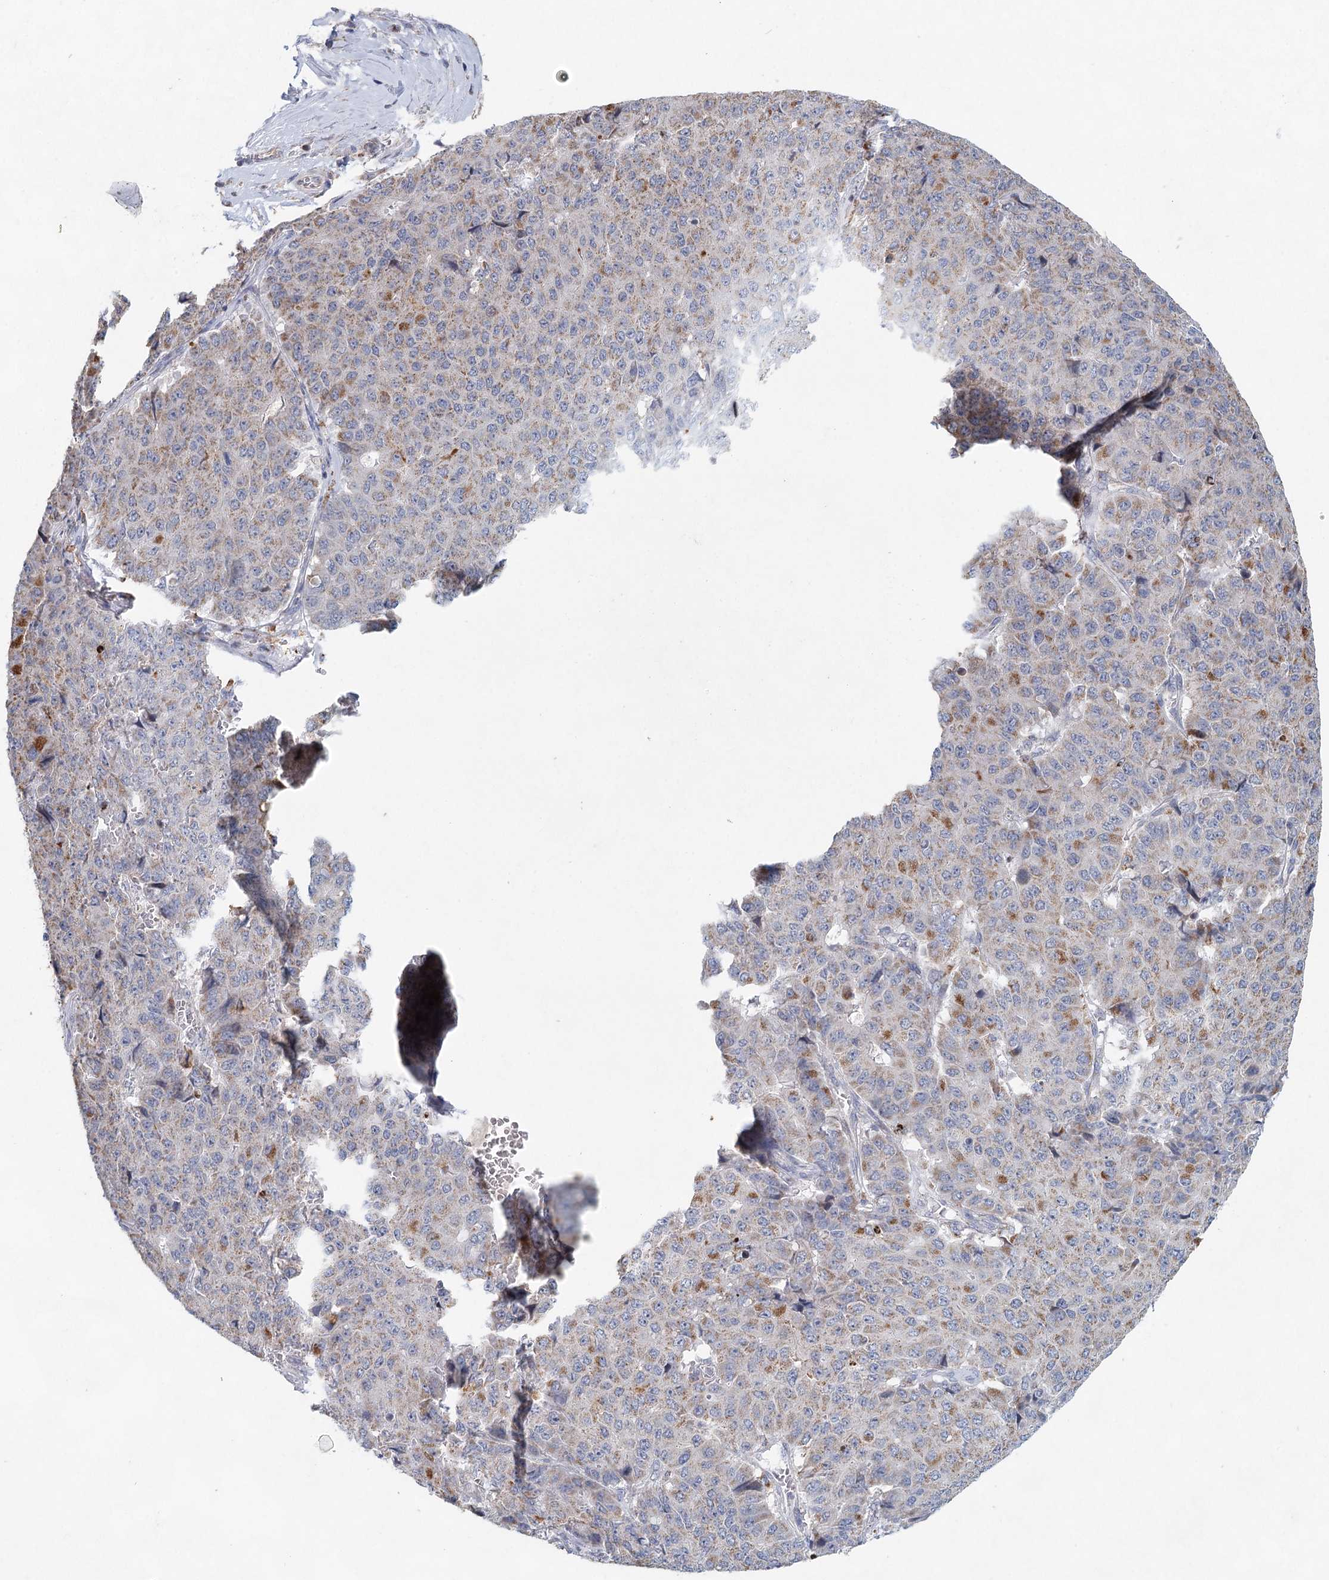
{"staining": {"intensity": "moderate", "quantity": "<25%", "location": "cytoplasmic/membranous"}, "tissue": "pancreatic cancer", "cell_type": "Tumor cells", "image_type": "cancer", "snomed": [{"axis": "morphology", "description": "Adenocarcinoma, NOS"}, {"axis": "topography", "description": "Pancreas"}], "caption": "Immunohistochemical staining of human pancreatic cancer (adenocarcinoma) demonstrates moderate cytoplasmic/membranous protein positivity in about <25% of tumor cells.", "gene": "XPO6", "patient": {"sex": "male", "age": 50}}